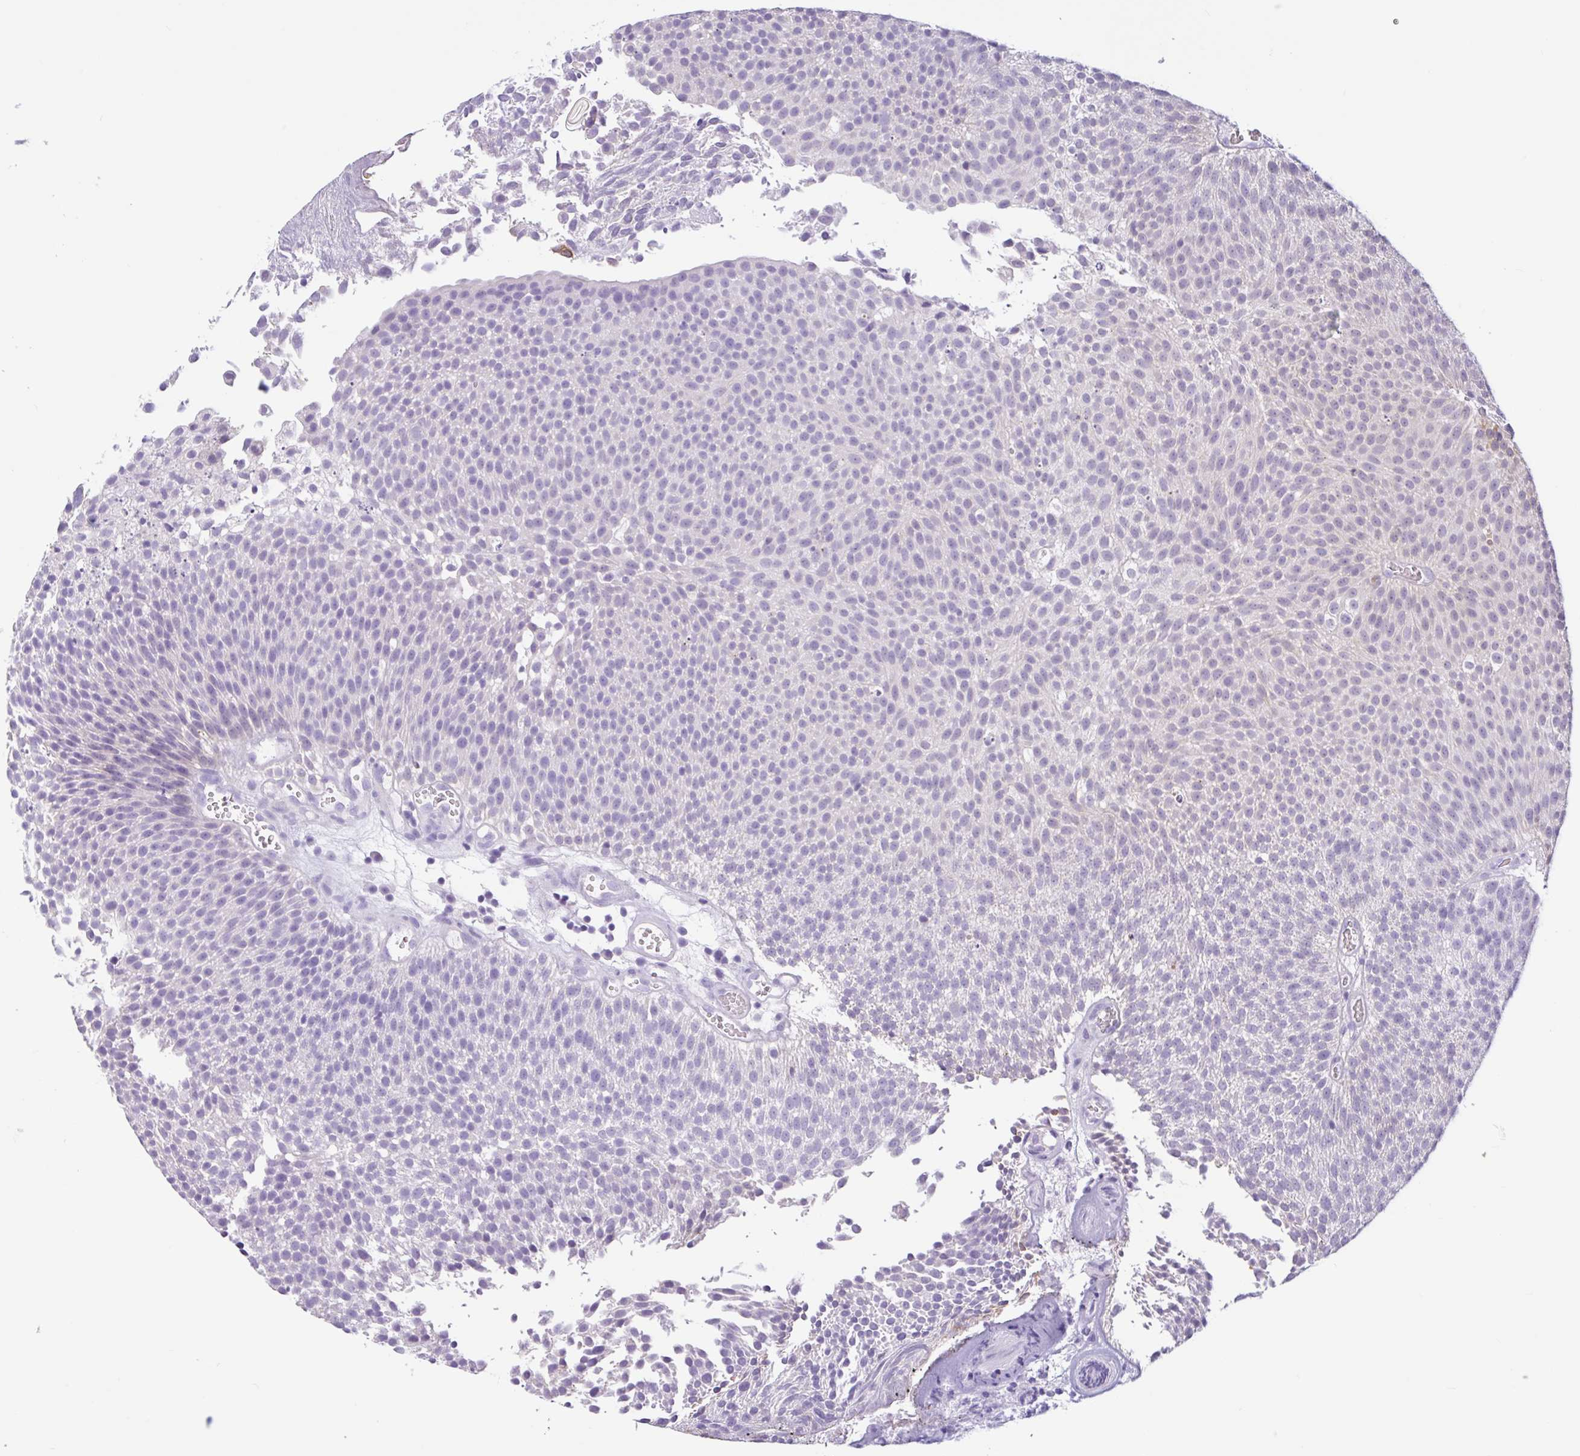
{"staining": {"intensity": "negative", "quantity": "none", "location": "none"}, "tissue": "urothelial cancer", "cell_type": "Tumor cells", "image_type": "cancer", "snomed": [{"axis": "morphology", "description": "Urothelial carcinoma, Low grade"}, {"axis": "topography", "description": "Urinary bladder"}], "caption": "The photomicrograph reveals no significant positivity in tumor cells of urothelial cancer.", "gene": "CTSE", "patient": {"sex": "female", "age": 79}}